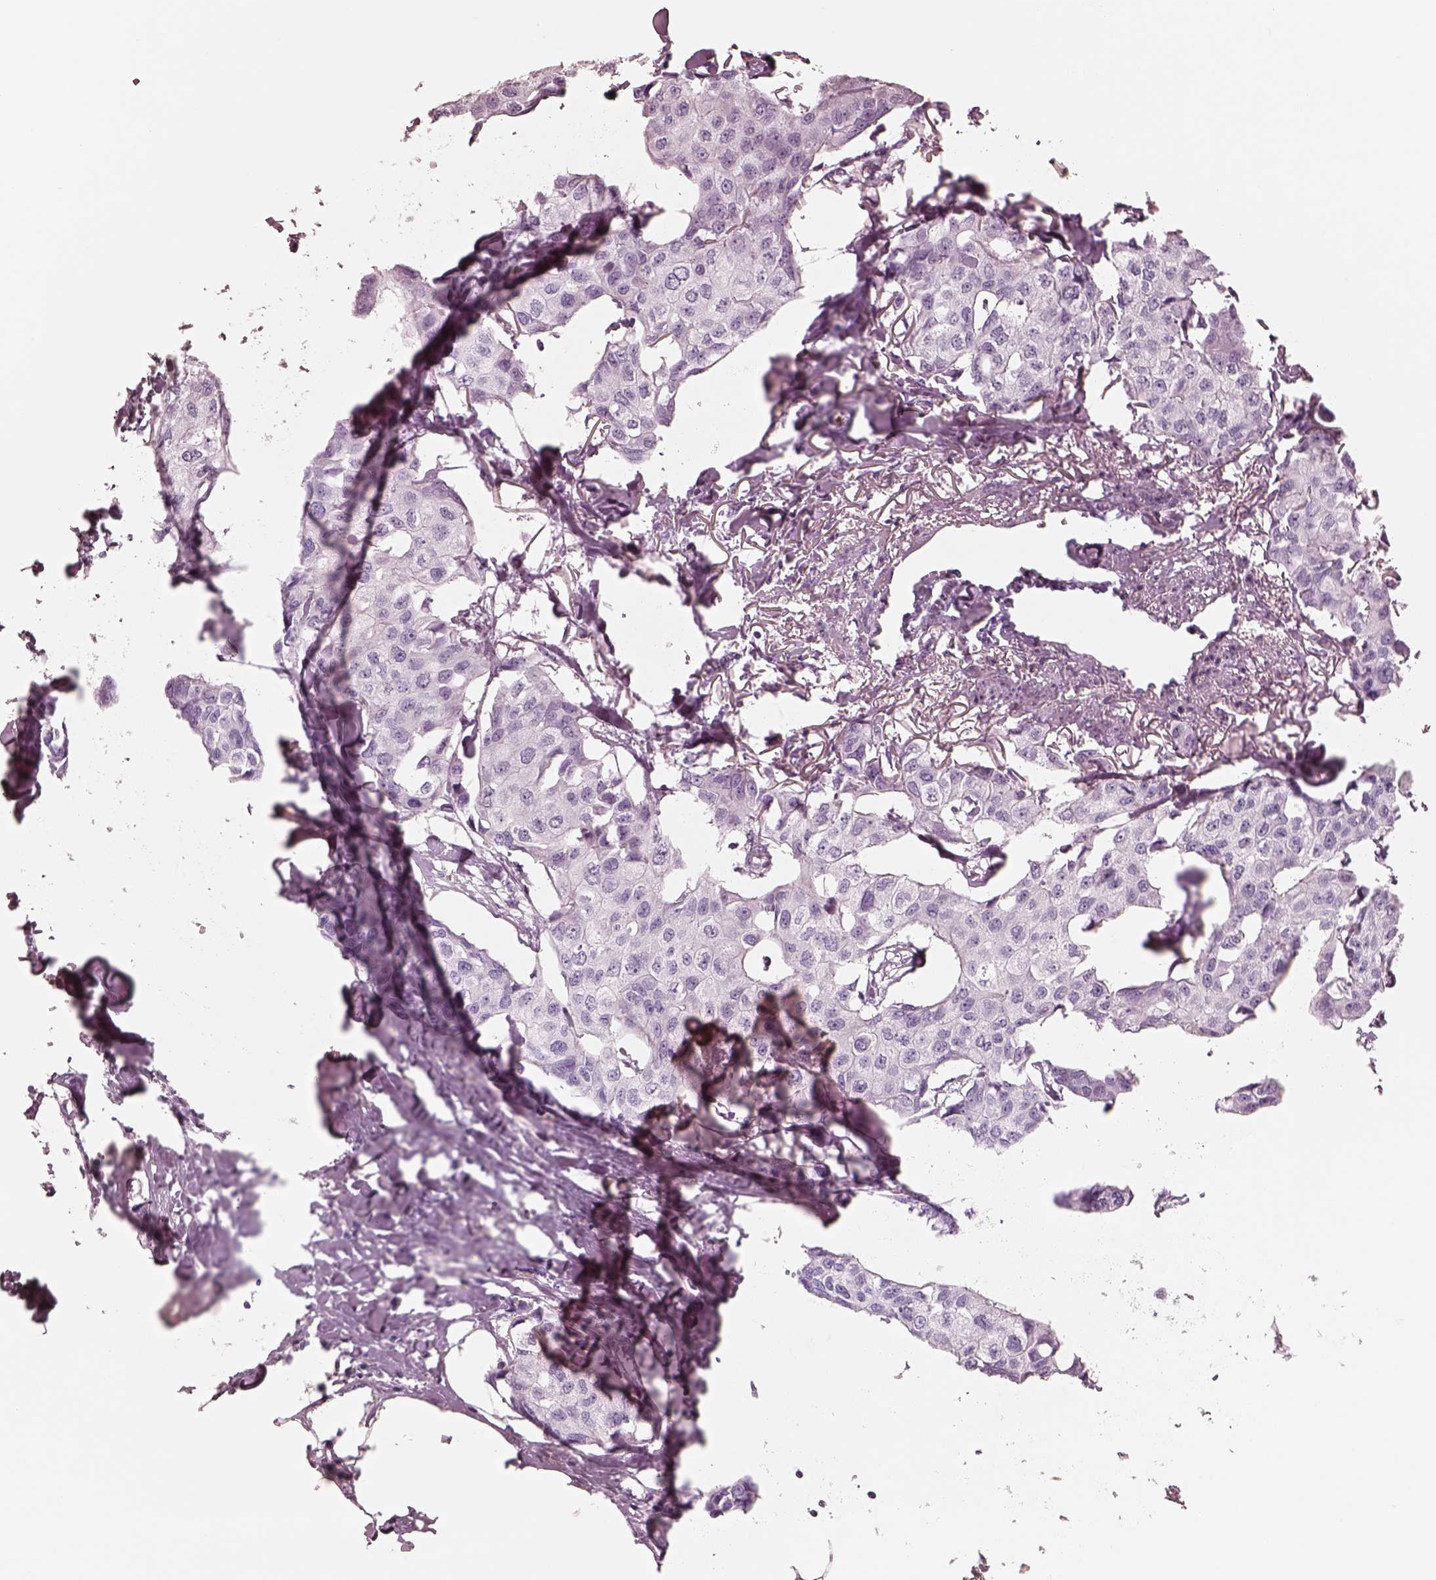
{"staining": {"intensity": "negative", "quantity": "none", "location": "none"}, "tissue": "breast cancer", "cell_type": "Tumor cells", "image_type": "cancer", "snomed": [{"axis": "morphology", "description": "Duct carcinoma"}, {"axis": "topography", "description": "Breast"}], "caption": "High magnification brightfield microscopy of breast invasive ductal carcinoma stained with DAB (3,3'-diaminobenzidine) (brown) and counterstained with hematoxylin (blue): tumor cells show no significant expression.", "gene": "ELANE", "patient": {"sex": "female", "age": 80}}